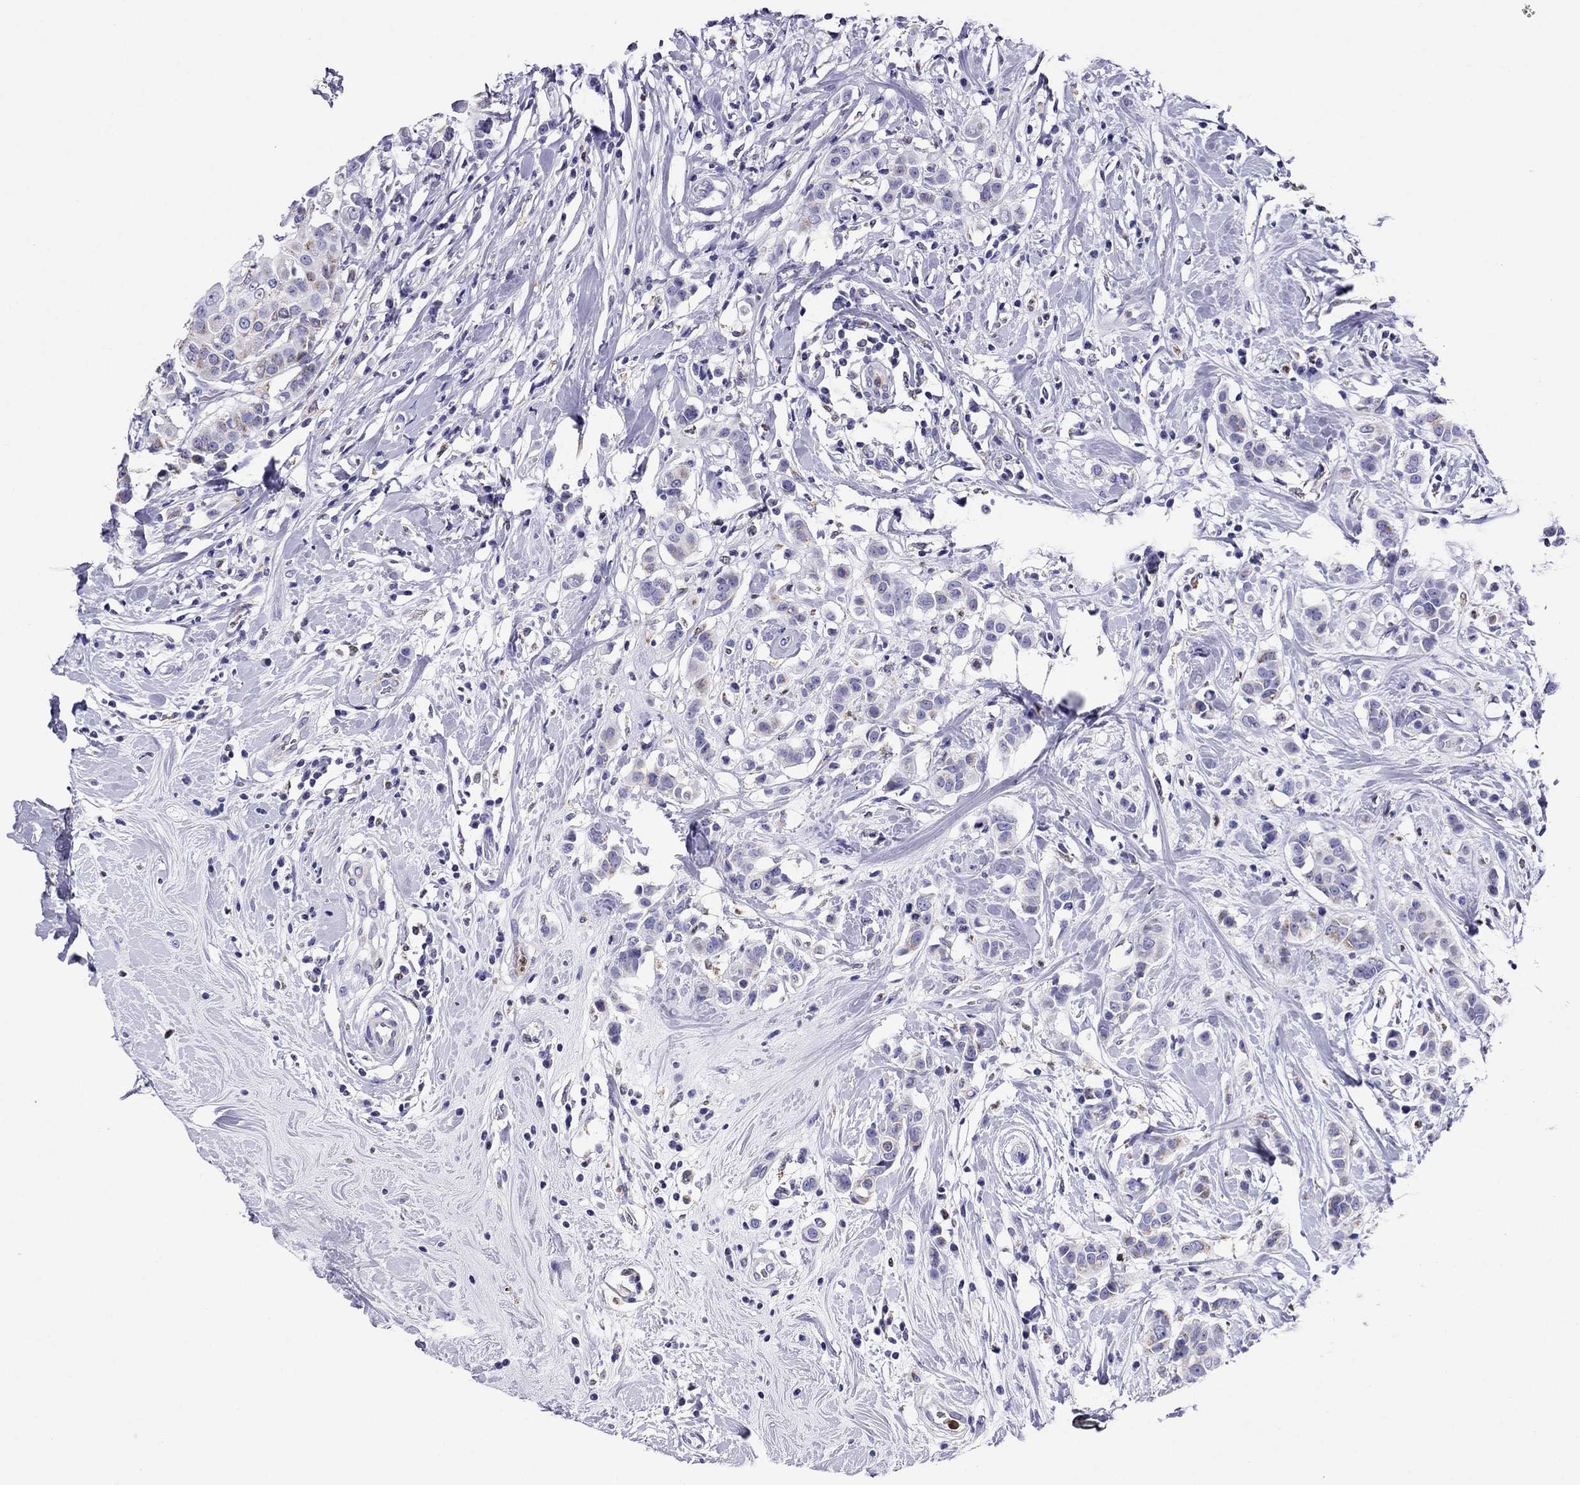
{"staining": {"intensity": "weak", "quantity": "<25%", "location": "cytoplasmic/membranous"}, "tissue": "breast cancer", "cell_type": "Tumor cells", "image_type": "cancer", "snomed": [{"axis": "morphology", "description": "Duct carcinoma"}, {"axis": "topography", "description": "Breast"}], "caption": "A photomicrograph of infiltrating ductal carcinoma (breast) stained for a protein displays no brown staining in tumor cells.", "gene": "SCG2", "patient": {"sex": "female", "age": 27}}